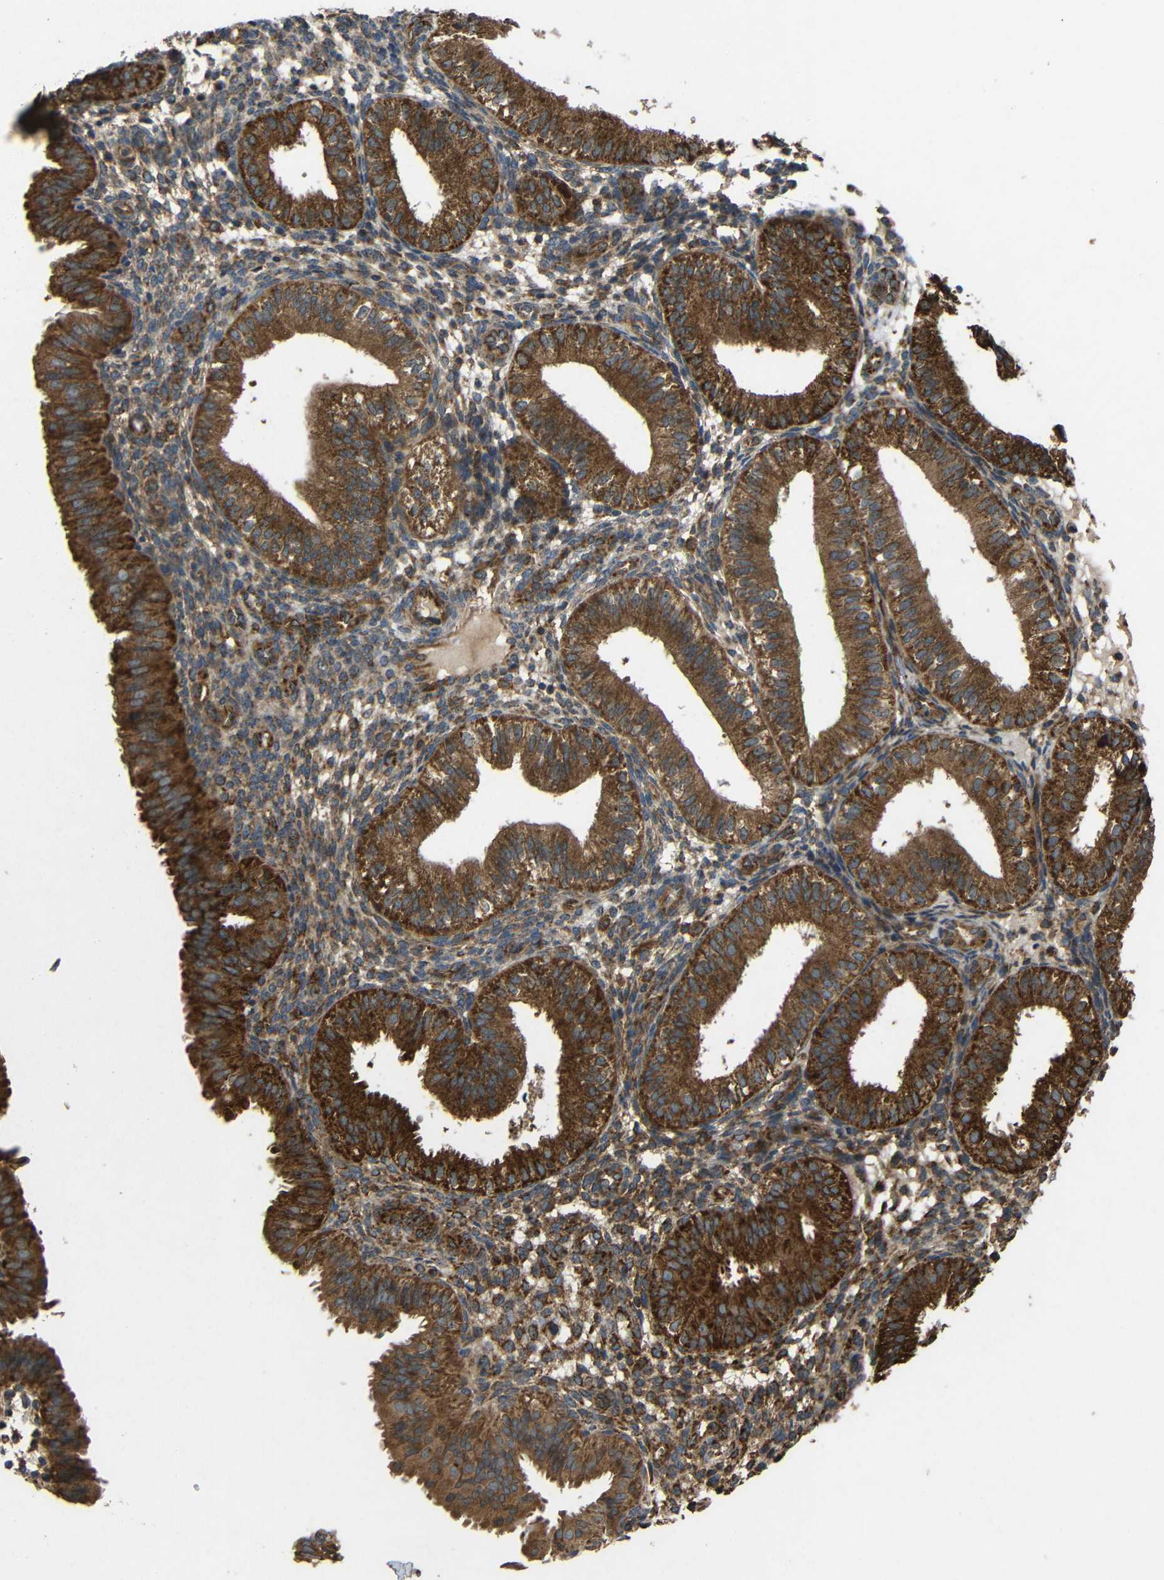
{"staining": {"intensity": "strong", "quantity": "25%-75%", "location": "cytoplasmic/membranous"}, "tissue": "endometrium", "cell_type": "Cells in endometrial stroma", "image_type": "normal", "snomed": [{"axis": "morphology", "description": "Normal tissue, NOS"}, {"axis": "topography", "description": "Endometrium"}], "caption": "This micrograph shows immunohistochemistry staining of normal endometrium, with high strong cytoplasmic/membranous expression in about 25%-75% of cells in endometrial stroma.", "gene": "EIF2S1", "patient": {"sex": "female", "age": 39}}